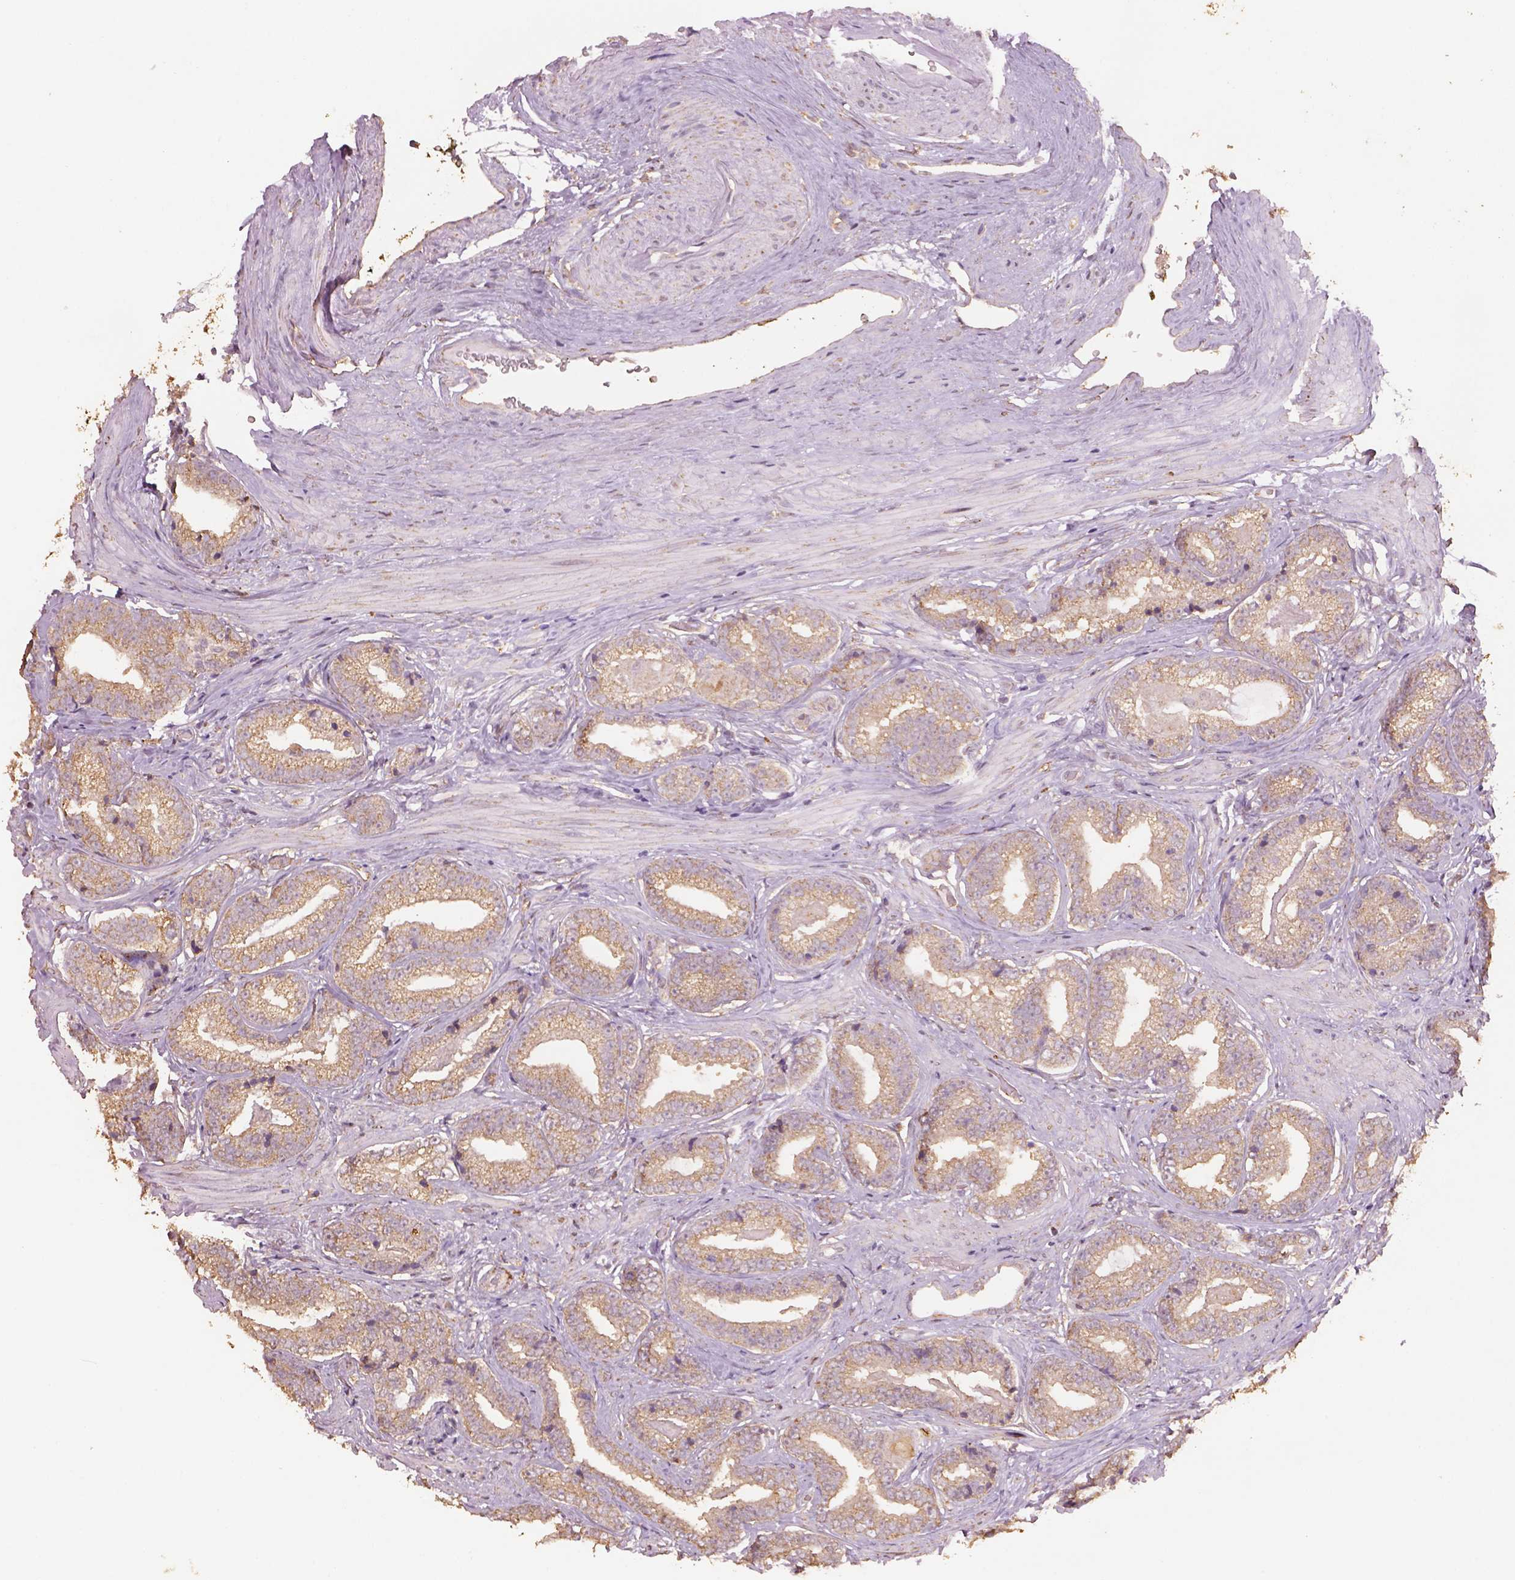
{"staining": {"intensity": "moderate", "quantity": ">75%", "location": "cytoplasmic/membranous"}, "tissue": "prostate cancer", "cell_type": "Tumor cells", "image_type": "cancer", "snomed": [{"axis": "morphology", "description": "Adenocarcinoma, Low grade"}, {"axis": "topography", "description": "Prostate"}], "caption": "Adenocarcinoma (low-grade) (prostate) stained for a protein (brown) displays moderate cytoplasmic/membranous positive expression in about >75% of tumor cells.", "gene": "AP2B1", "patient": {"sex": "male", "age": 61}}